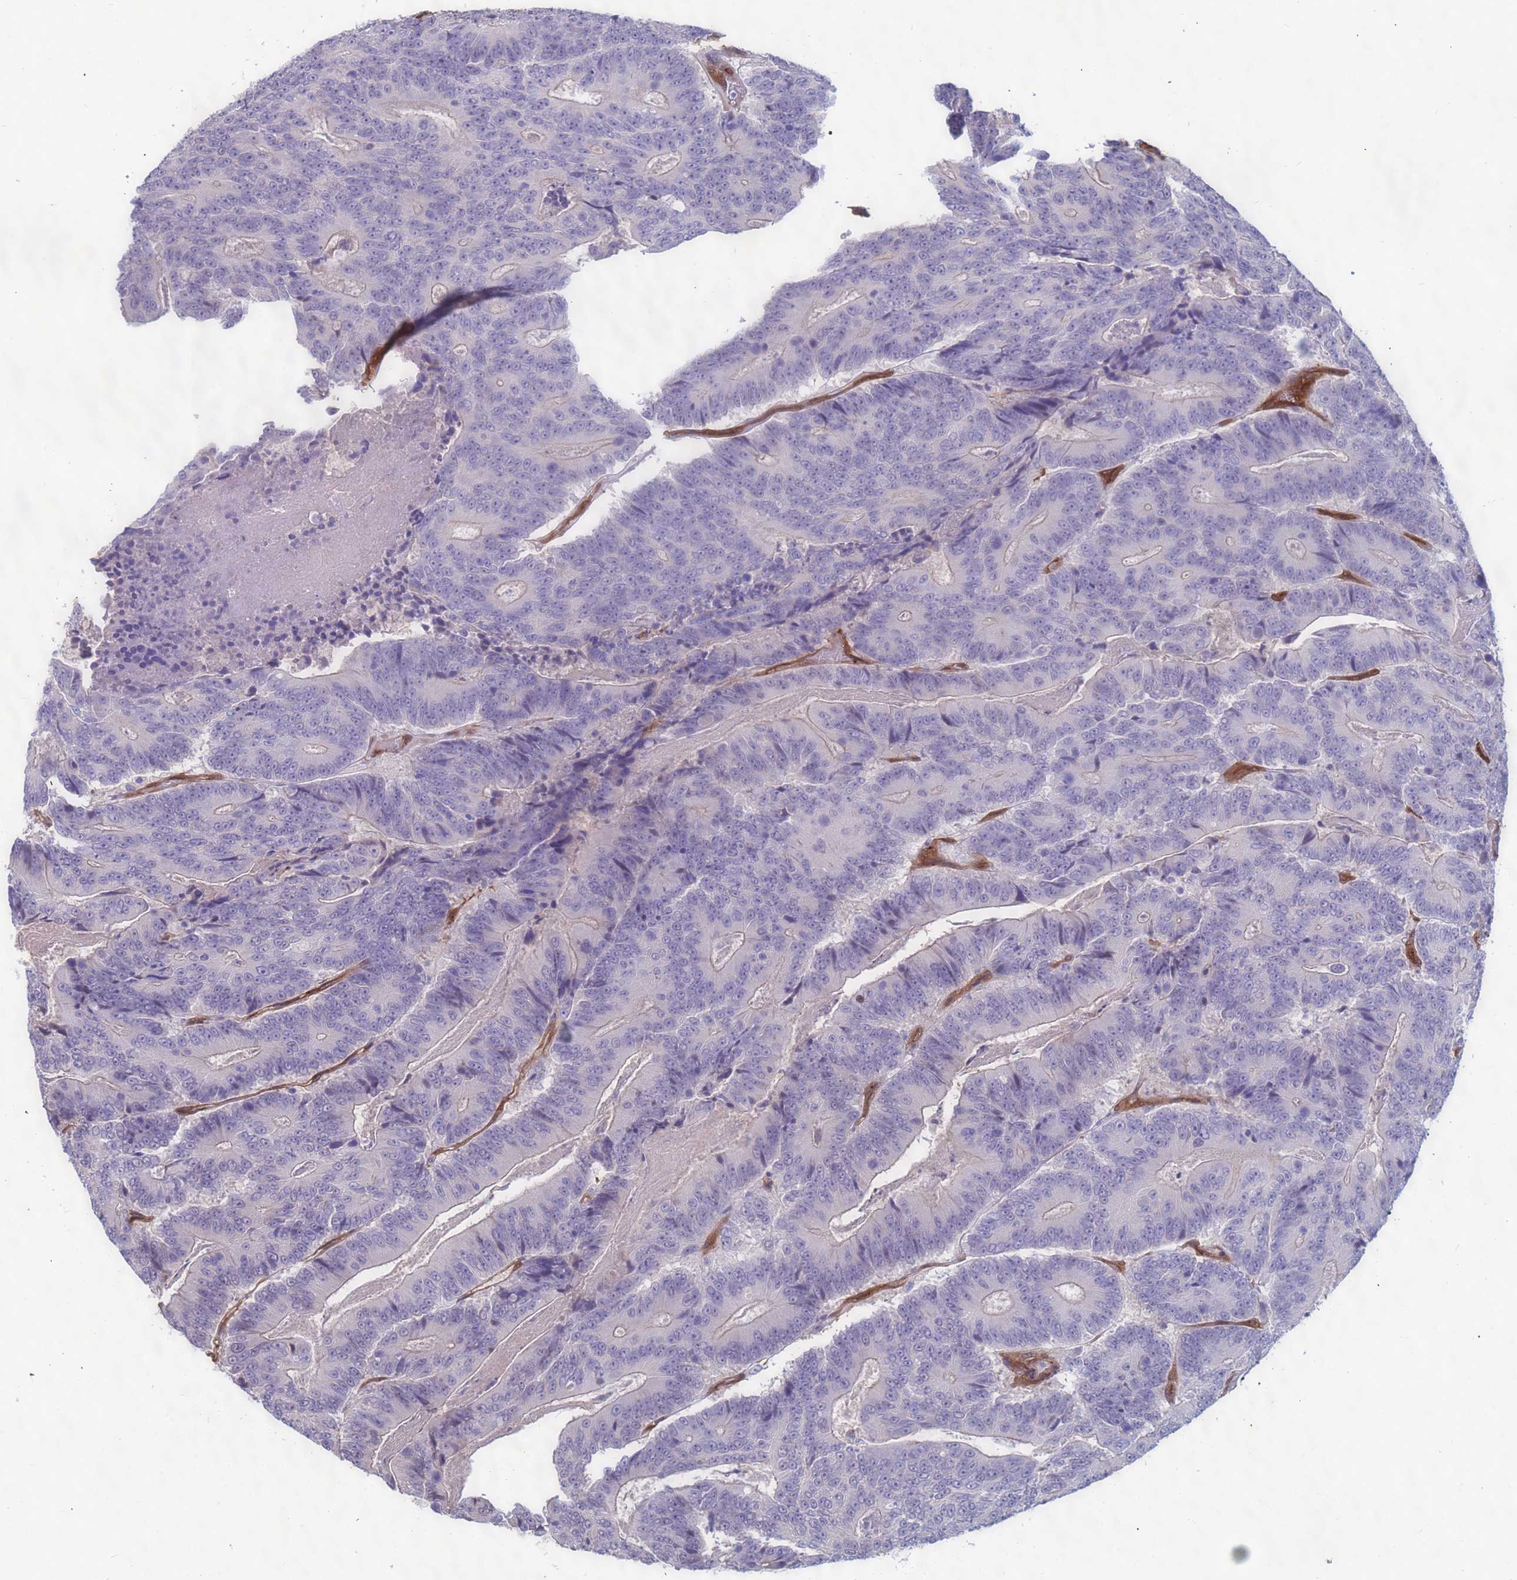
{"staining": {"intensity": "negative", "quantity": "none", "location": "none"}, "tissue": "colorectal cancer", "cell_type": "Tumor cells", "image_type": "cancer", "snomed": [{"axis": "morphology", "description": "Adenocarcinoma, NOS"}, {"axis": "topography", "description": "Colon"}], "caption": "Immunohistochemistry image of neoplastic tissue: adenocarcinoma (colorectal) stained with DAB (3,3'-diaminobenzidine) demonstrates no significant protein staining in tumor cells. The staining was performed using DAB to visualize the protein expression in brown, while the nuclei were stained in blue with hematoxylin (Magnification: 20x).", "gene": "EHD2", "patient": {"sex": "male", "age": 83}}